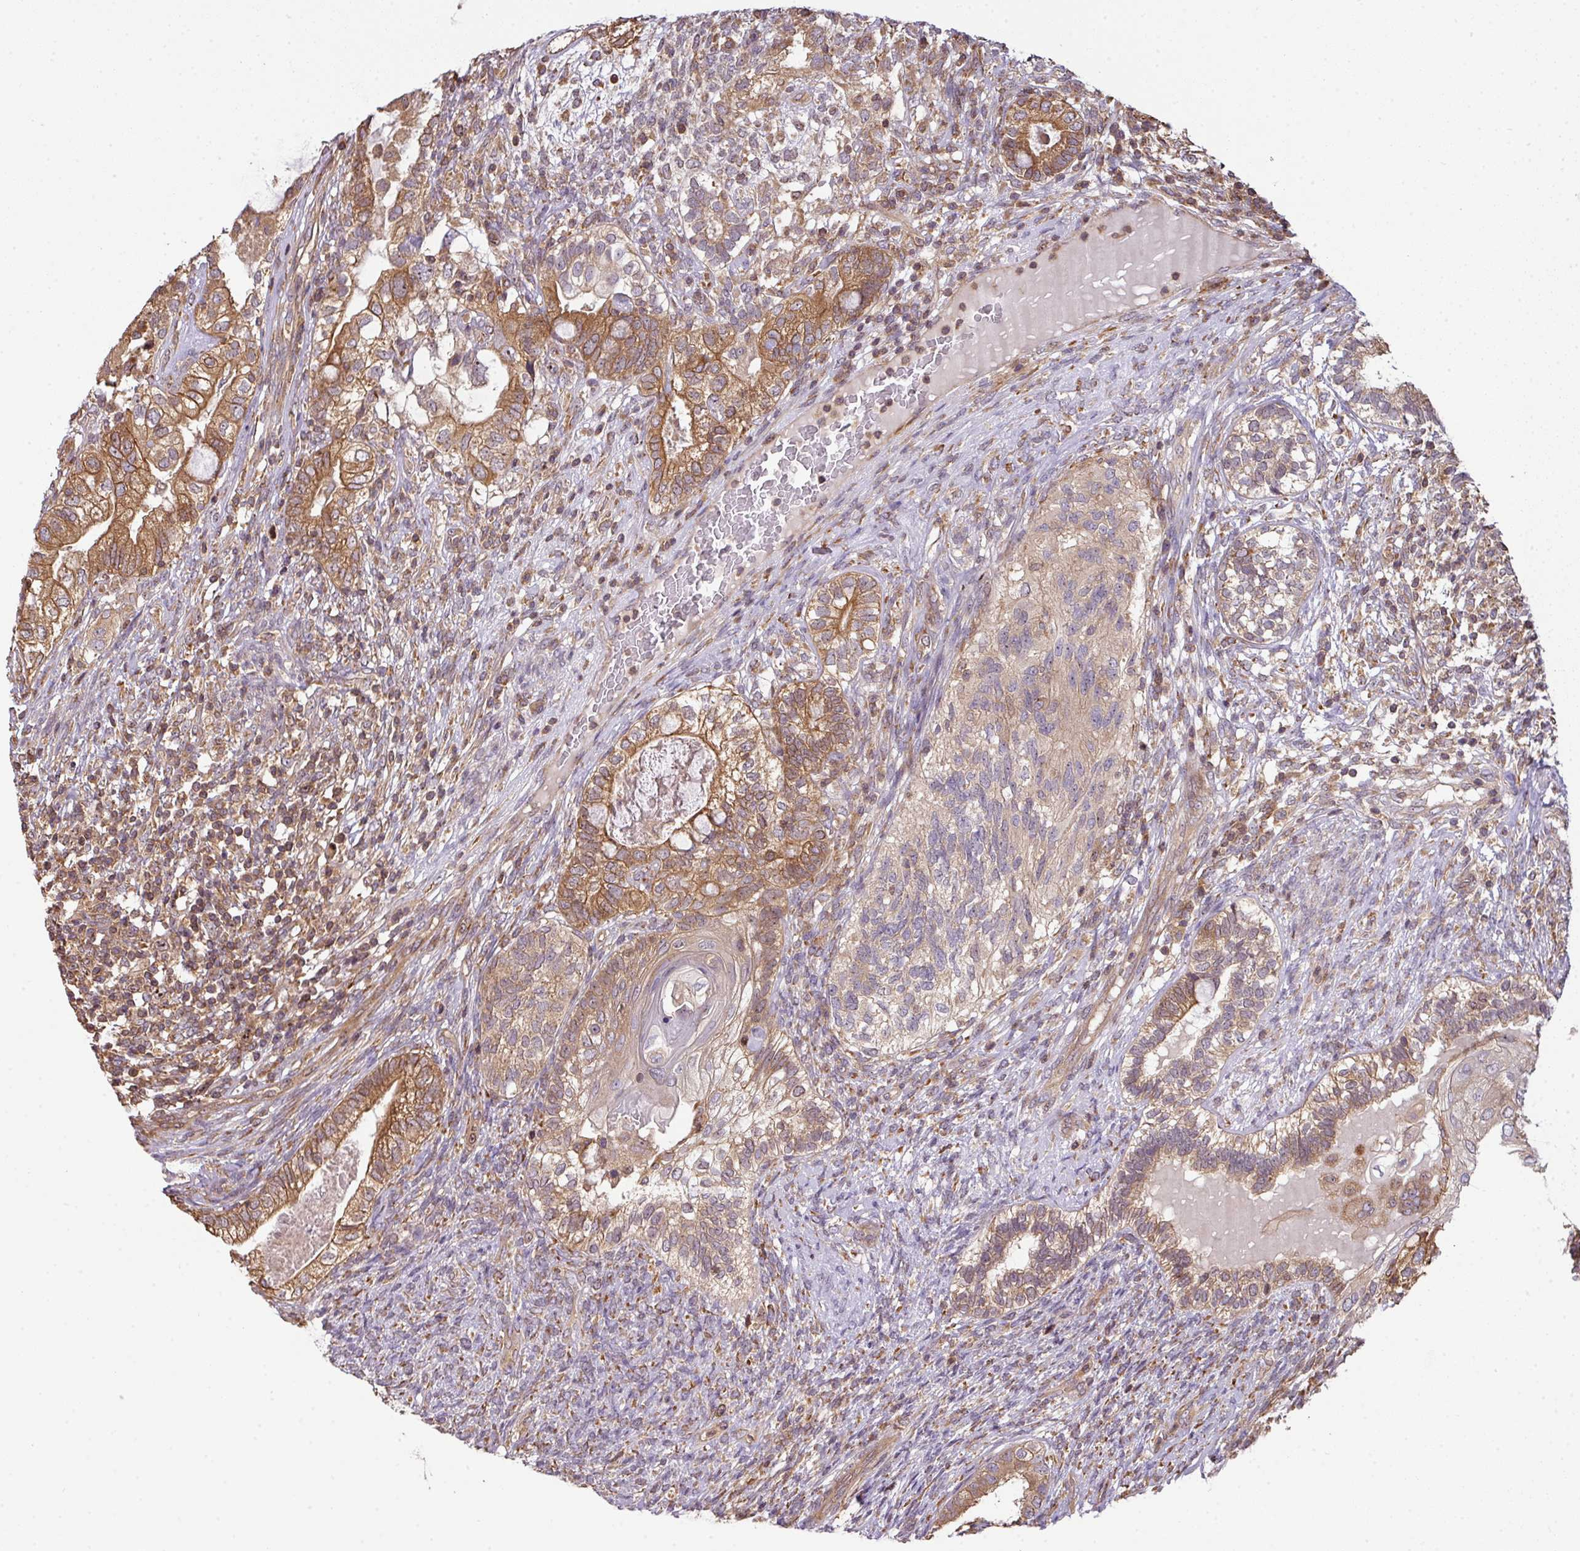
{"staining": {"intensity": "moderate", "quantity": ">75%", "location": "cytoplasmic/membranous,nuclear"}, "tissue": "testis cancer", "cell_type": "Tumor cells", "image_type": "cancer", "snomed": [{"axis": "morphology", "description": "Seminoma, NOS"}, {"axis": "morphology", "description": "Carcinoma, Embryonal, NOS"}, {"axis": "topography", "description": "Testis"}], "caption": "Testis cancer was stained to show a protein in brown. There is medium levels of moderate cytoplasmic/membranous and nuclear staining in about >75% of tumor cells.", "gene": "VENTX", "patient": {"sex": "male", "age": 41}}